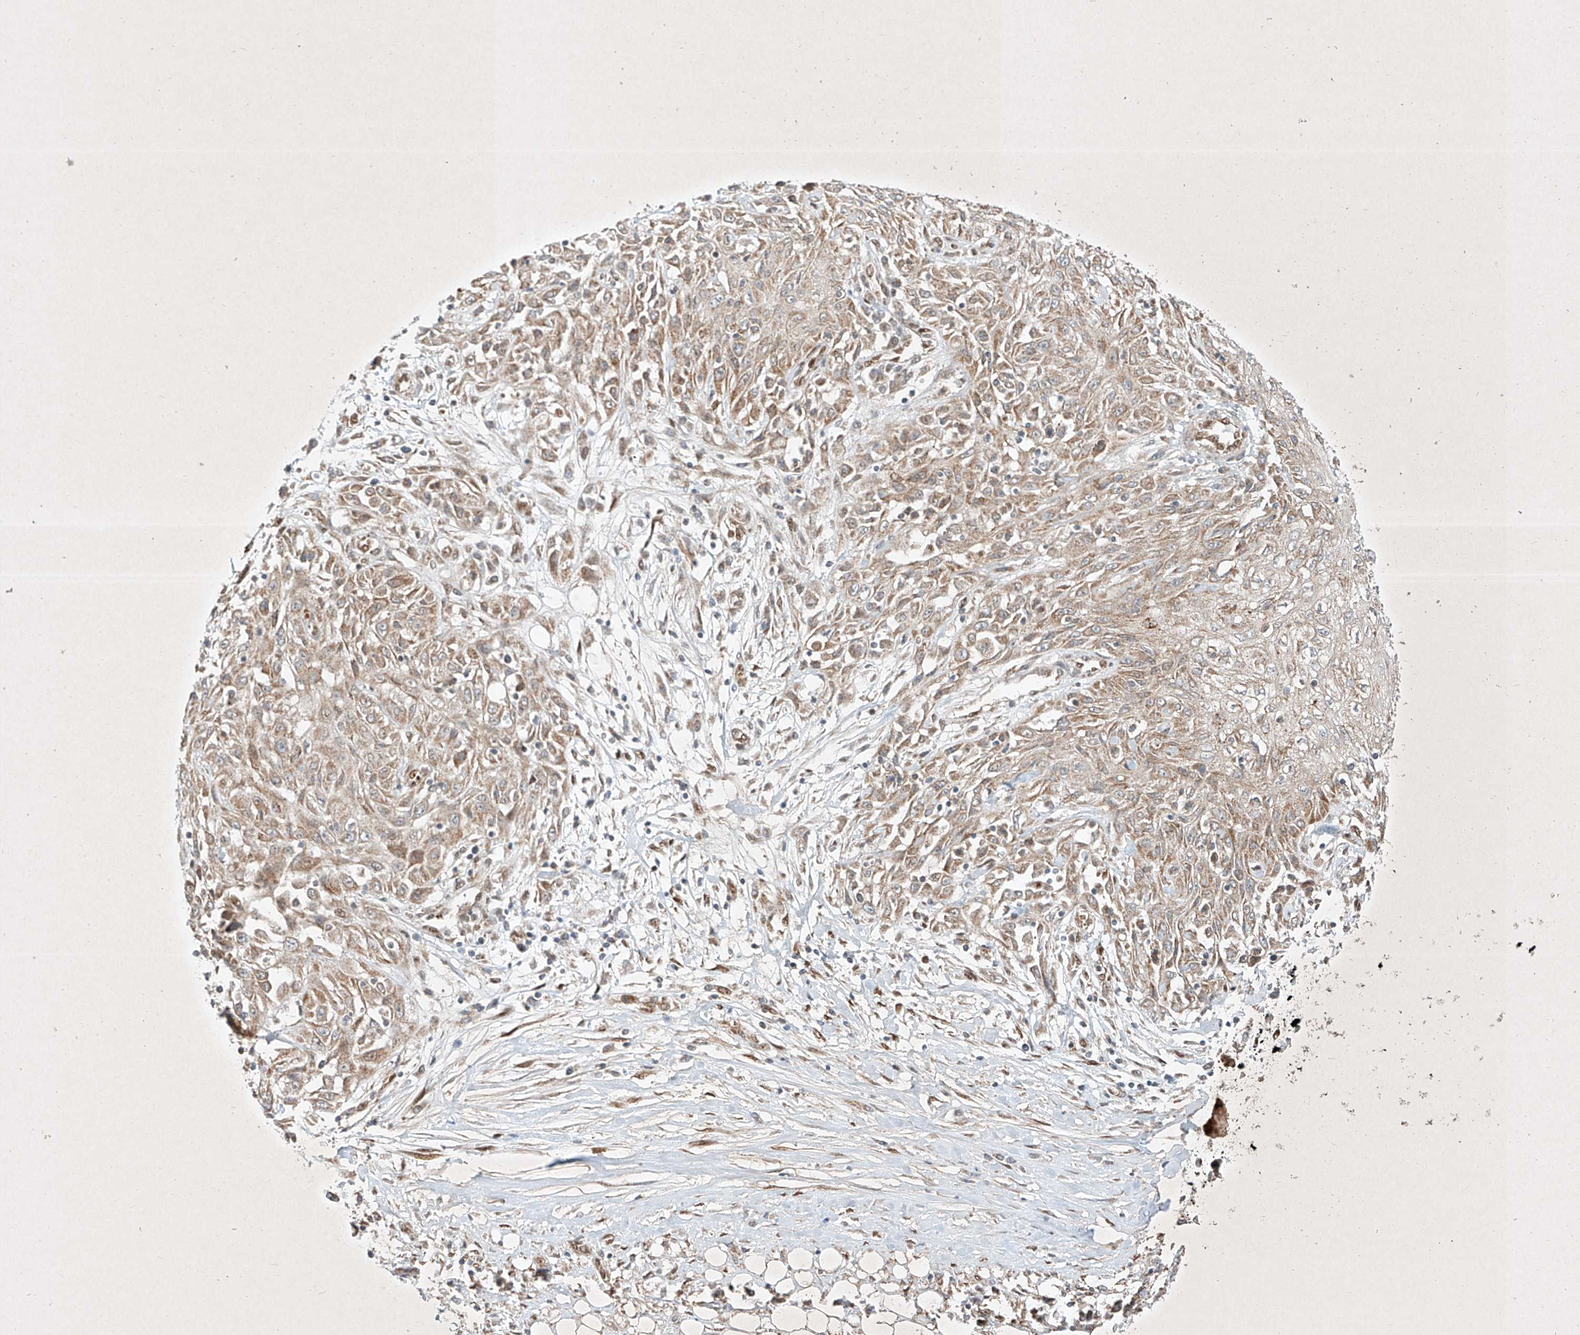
{"staining": {"intensity": "weak", "quantity": ">75%", "location": "cytoplasmic/membranous"}, "tissue": "skin cancer", "cell_type": "Tumor cells", "image_type": "cancer", "snomed": [{"axis": "morphology", "description": "Squamous cell carcinoma, NOS"}, {"axis": "morphology", "description": "Squamous cell carcinoma, metastatic, NOS"}, {"axis": "topography", "description": "Skin"}, {"axis": "topography", "description": "Lymph node"}], "caption": "About >75% of tumor cells in skin cancer (metastatic squamous cell carcinoma) demonstrate weak cytoplasmic/membranous protein expression as visualized by brown immunohistochemical staining.", "gene": "EPG5", "patient": {"sex": "male", "age": 75}}